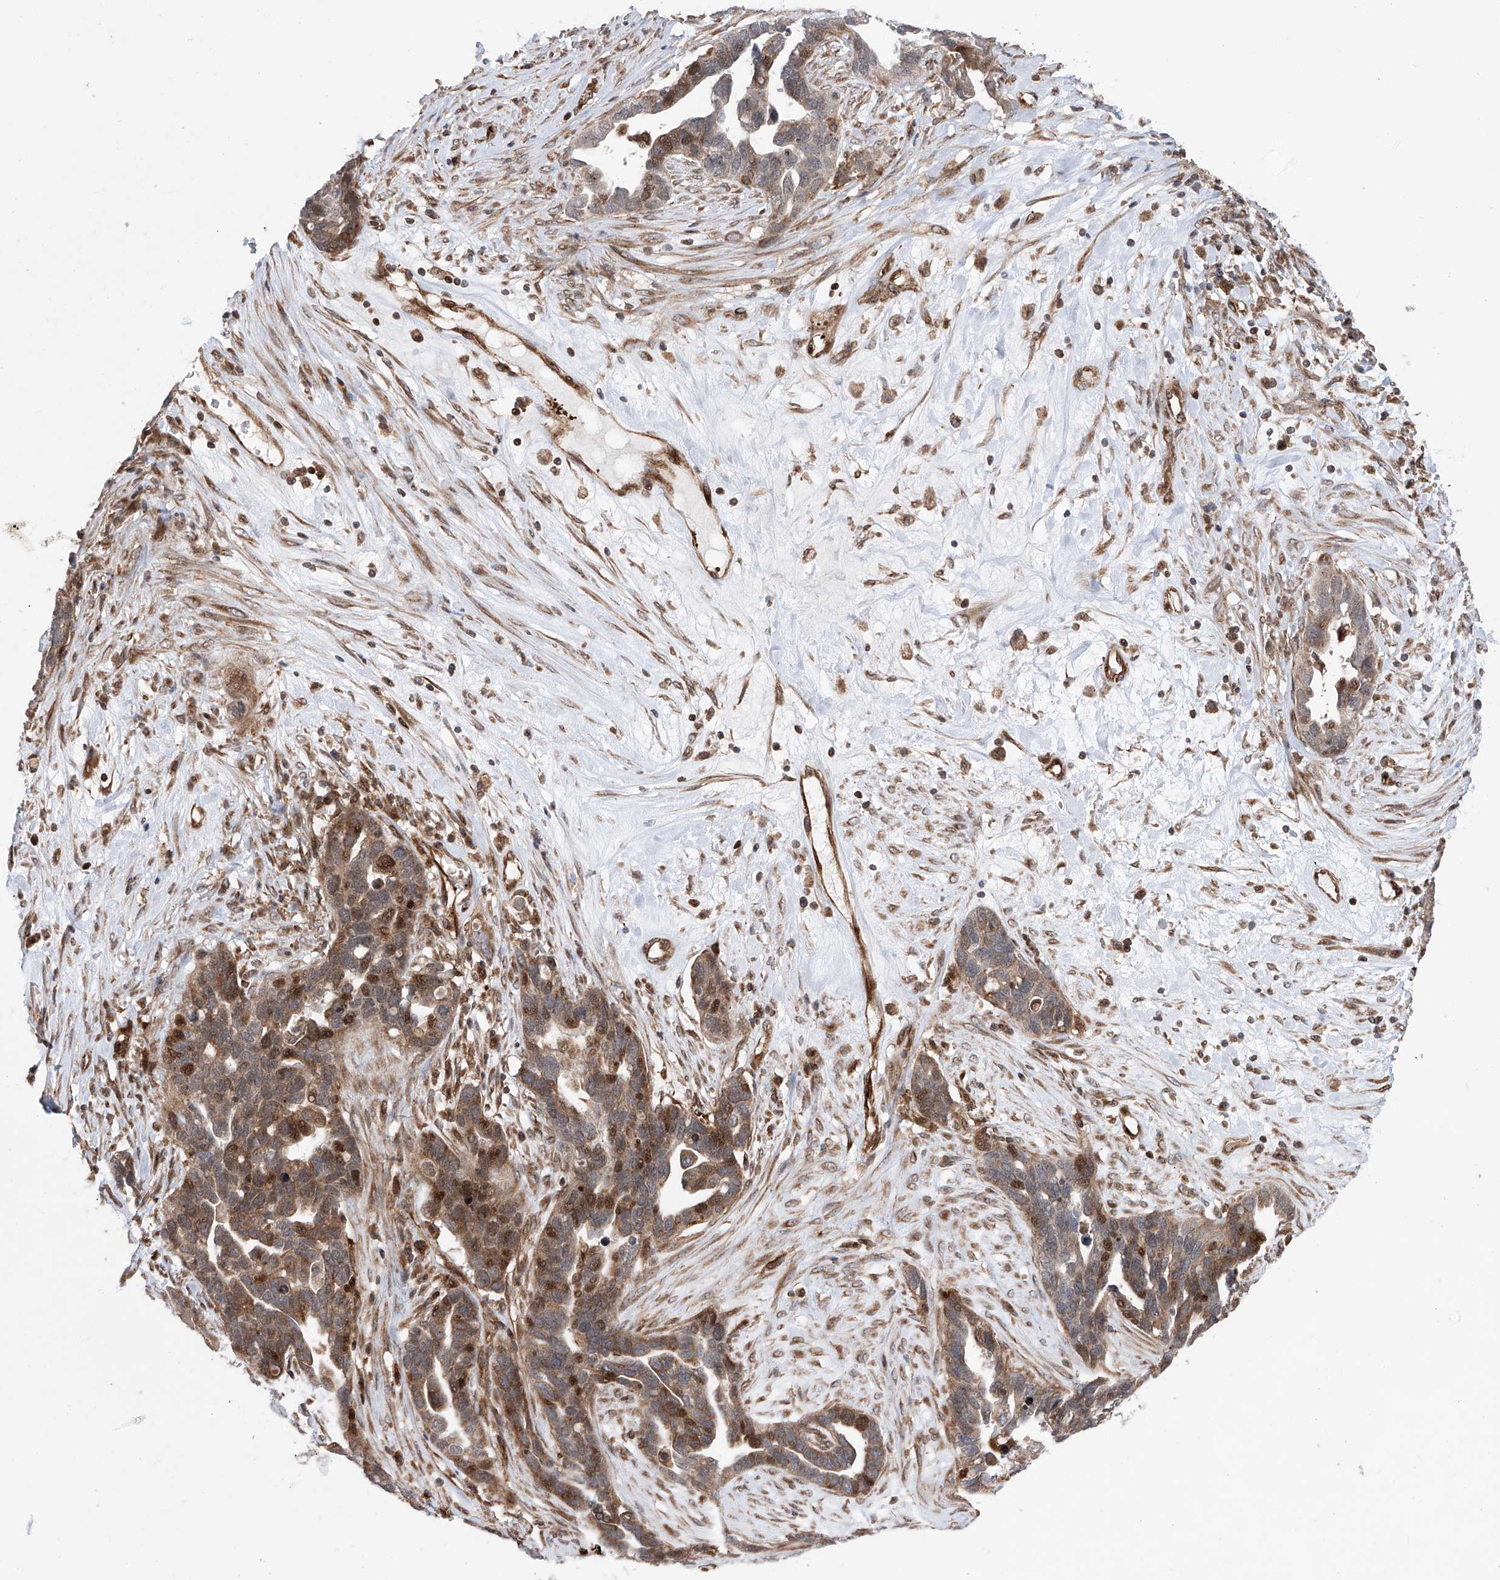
{"staining": {"intensity": "moderate", "quantity": ">75%", "location": "cytoplasmic/membranous,nuclear"}, "tissue": "ovarian cancer", "cell_type": "Tumor cells", "image_type": "cancer", "snomed": [{"axis": "morphology", "description": "Cystadenocarcinoma, serous, NOS"}, {"axis": "topography", "description": "Ovary"}], "caption": "Immunohistochemical staining of human ovarian cancer demonstrates moderate cytoplasmic/membranous and nuclear protein staining in approximately >75% of tumor cells.", "gene": "APAF1", "patient": {"sex": "female", "age": 54}}